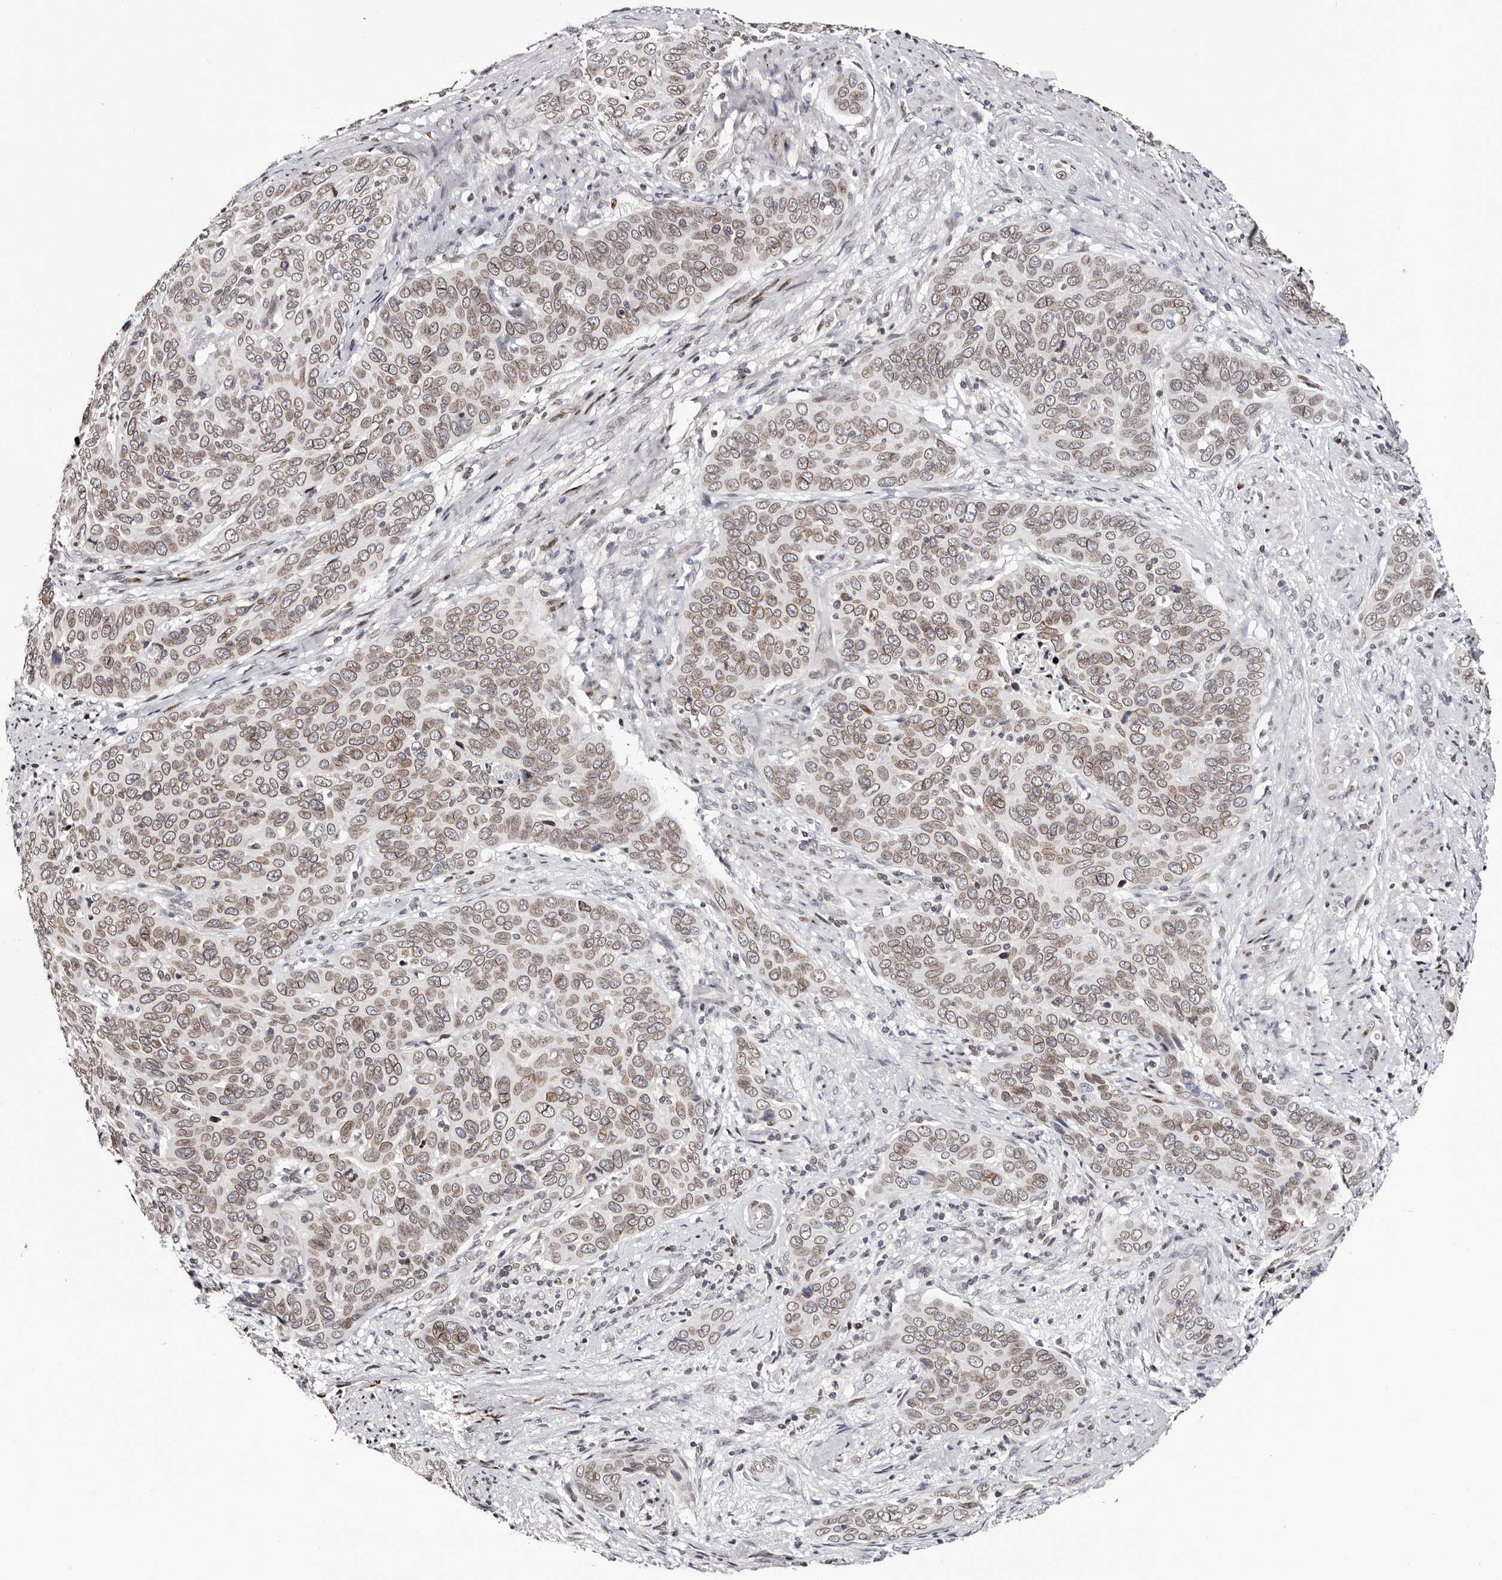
{"staining": {"intensity": "moderate", "quantity": ">75%", "location": "cytoplasmic/membranous,nuclear"}, "tissue": "cervical cancer", "cell_type": "Tumor cells", "image_type": "cancer", "snomed": [{"axis": "morphology", "description": "Squamous cell carcinoma, NOS"}, {"axis": "topography", "description": "Cervix"}], "caption": "Brown immunohistochemical staining in cervical squamous cell carcinoma demonstrates moderate cytoplasmic/membranous and nuclear expression in about >75% of tumor cells.", "gene": "NUP153", "patient": {"sex": "female", "age": 60}}